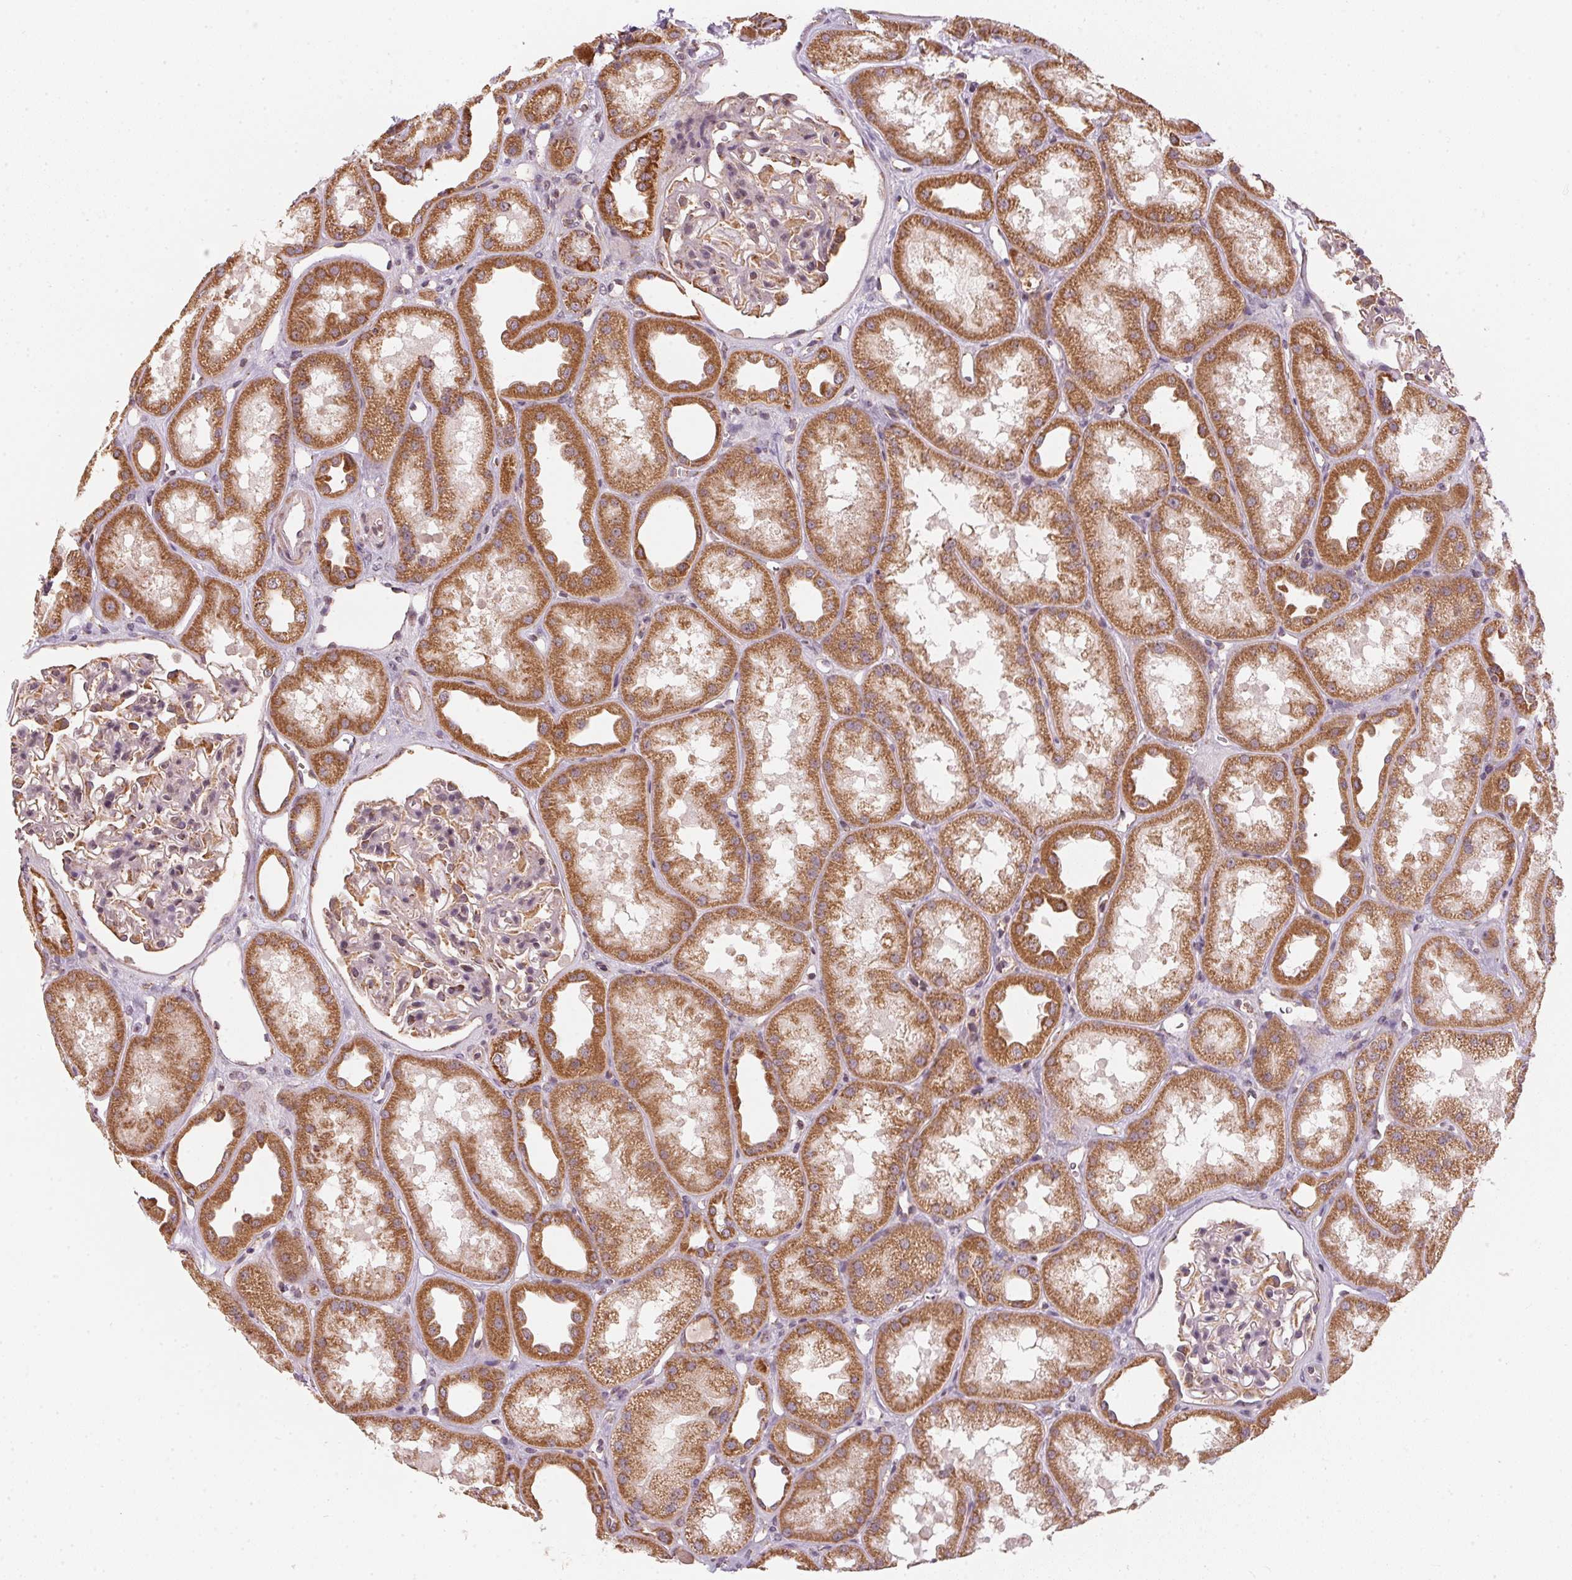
{"staining": {"intensity": "moderate", "quantity": "<25%", "location": "cytoplasmic/membranous"}, "tissue": "kidney", "cell_type": "Cells in glomeruli", "image_type": "normal", "snomed": [{"axis": "morphology", "description": "Normal tissue, NOS"}, {"axis": "topography", "description": "Kidney"}], "caption": "Immunohistochemical staining of benign human kidney shows moderate cytoplasmic/membranous protein expression in about <25% of cells in glomeruli. (Stains: DAB (3,3'-diaminobenzidine) in brown, nuclei in blue, Microscopy: brightfield microscopy at high magnification).", "gene": "MATCAP1", "patient": {"sex": "male", "age": 61}}